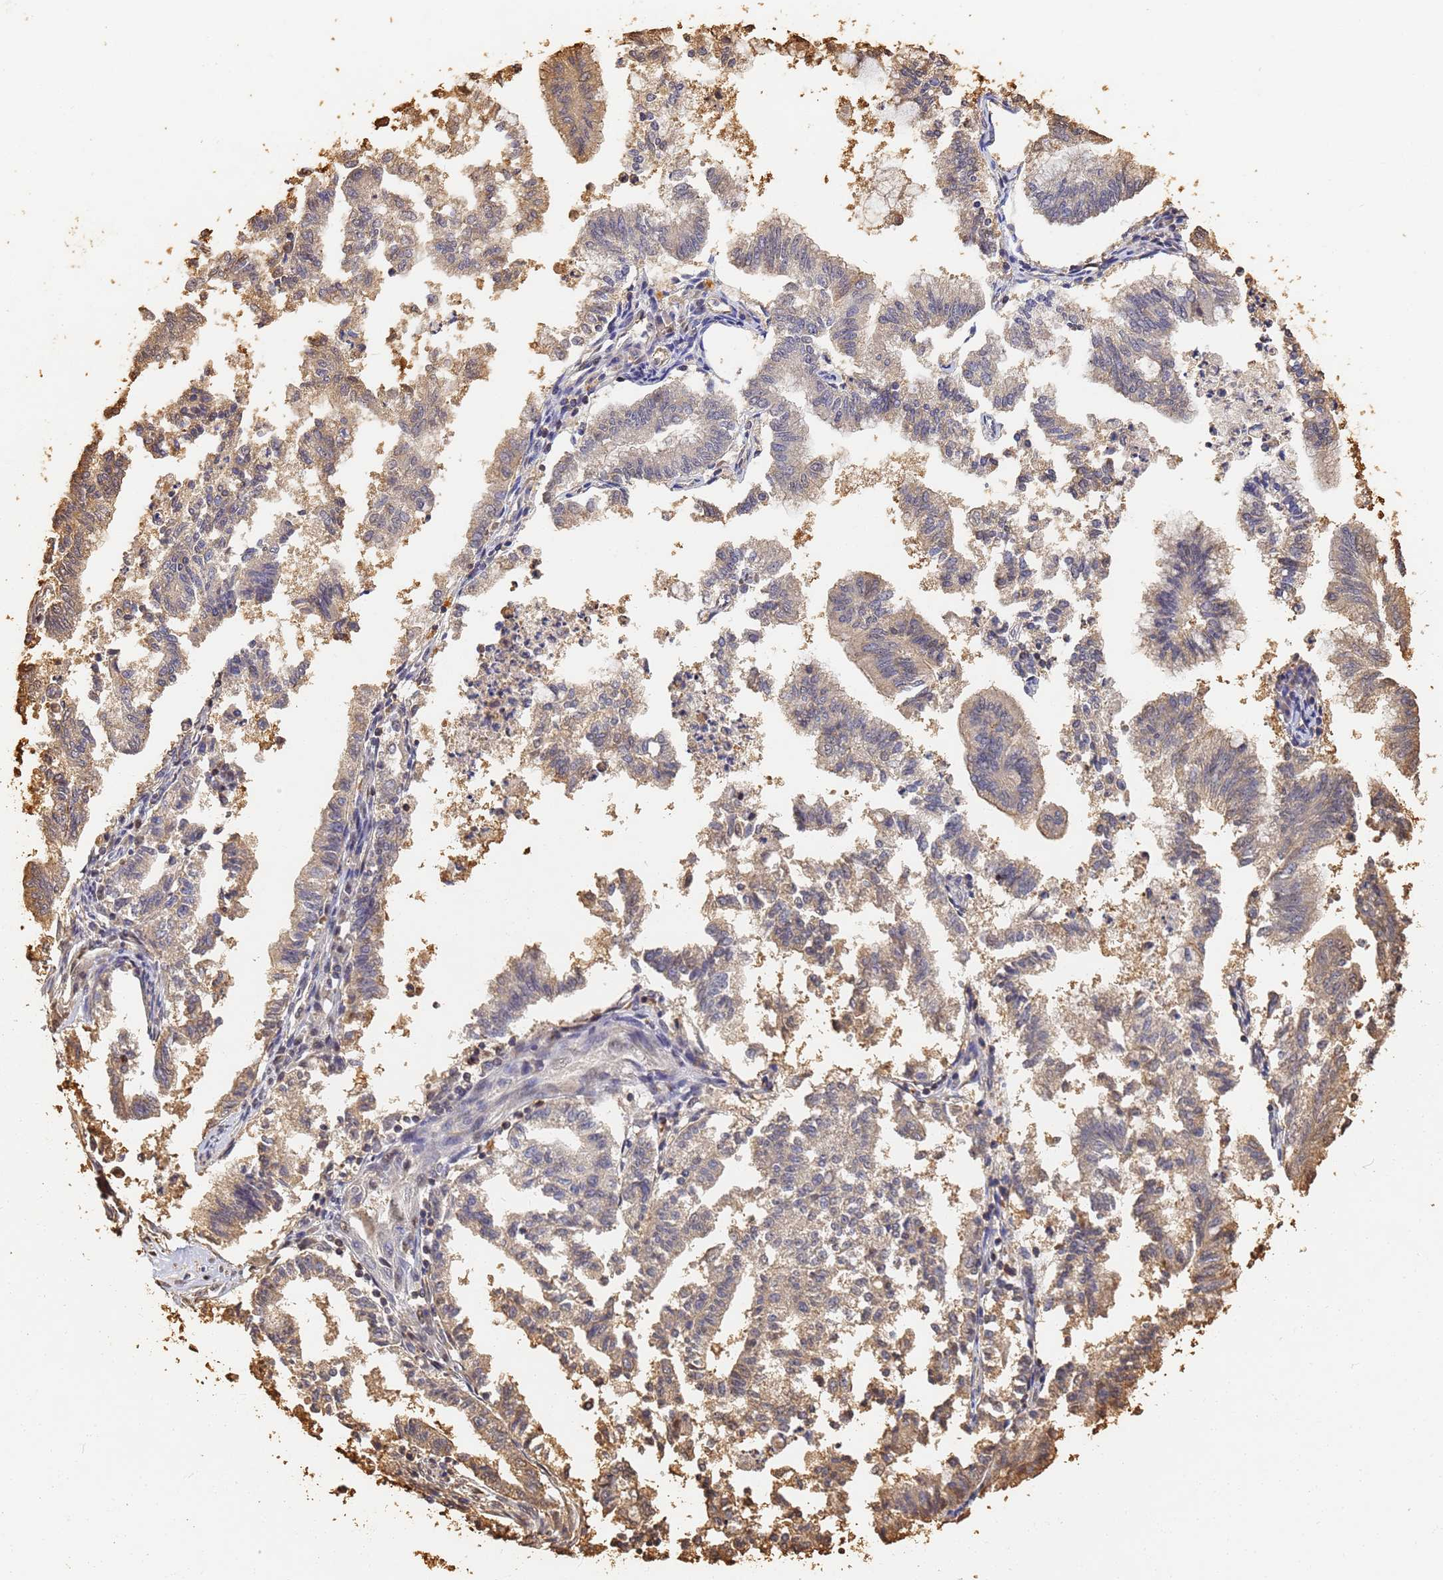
{"staining": {"intensity": "moderate", "quantity": "25%-75%", "location": "cytoplasmic/membranous"}, "tissue": "endometrial cancer", "cell_type": "Tumor cells", "image_type": "cancer", "snomed": [{"axis": "morphology", "description": "Necrosis, NOS"}, {"axis": "morphology", "description": "Adenocarcinoma, NOS"}, {"axis": "topography", "description": "Endometrium"}], "caption": "High-power microscopy captured an immunohistochemistry micrograph of endometrial adenocarcinoma, revealing moderate cytoplasmic/membranous positivity in approximately 25%-75% of tumor cells. (brown staining indicates protein expression, while blue staining denotes nuclei).", "gene": "JAK2", "patient": {"sex": "female", "age": 79}}